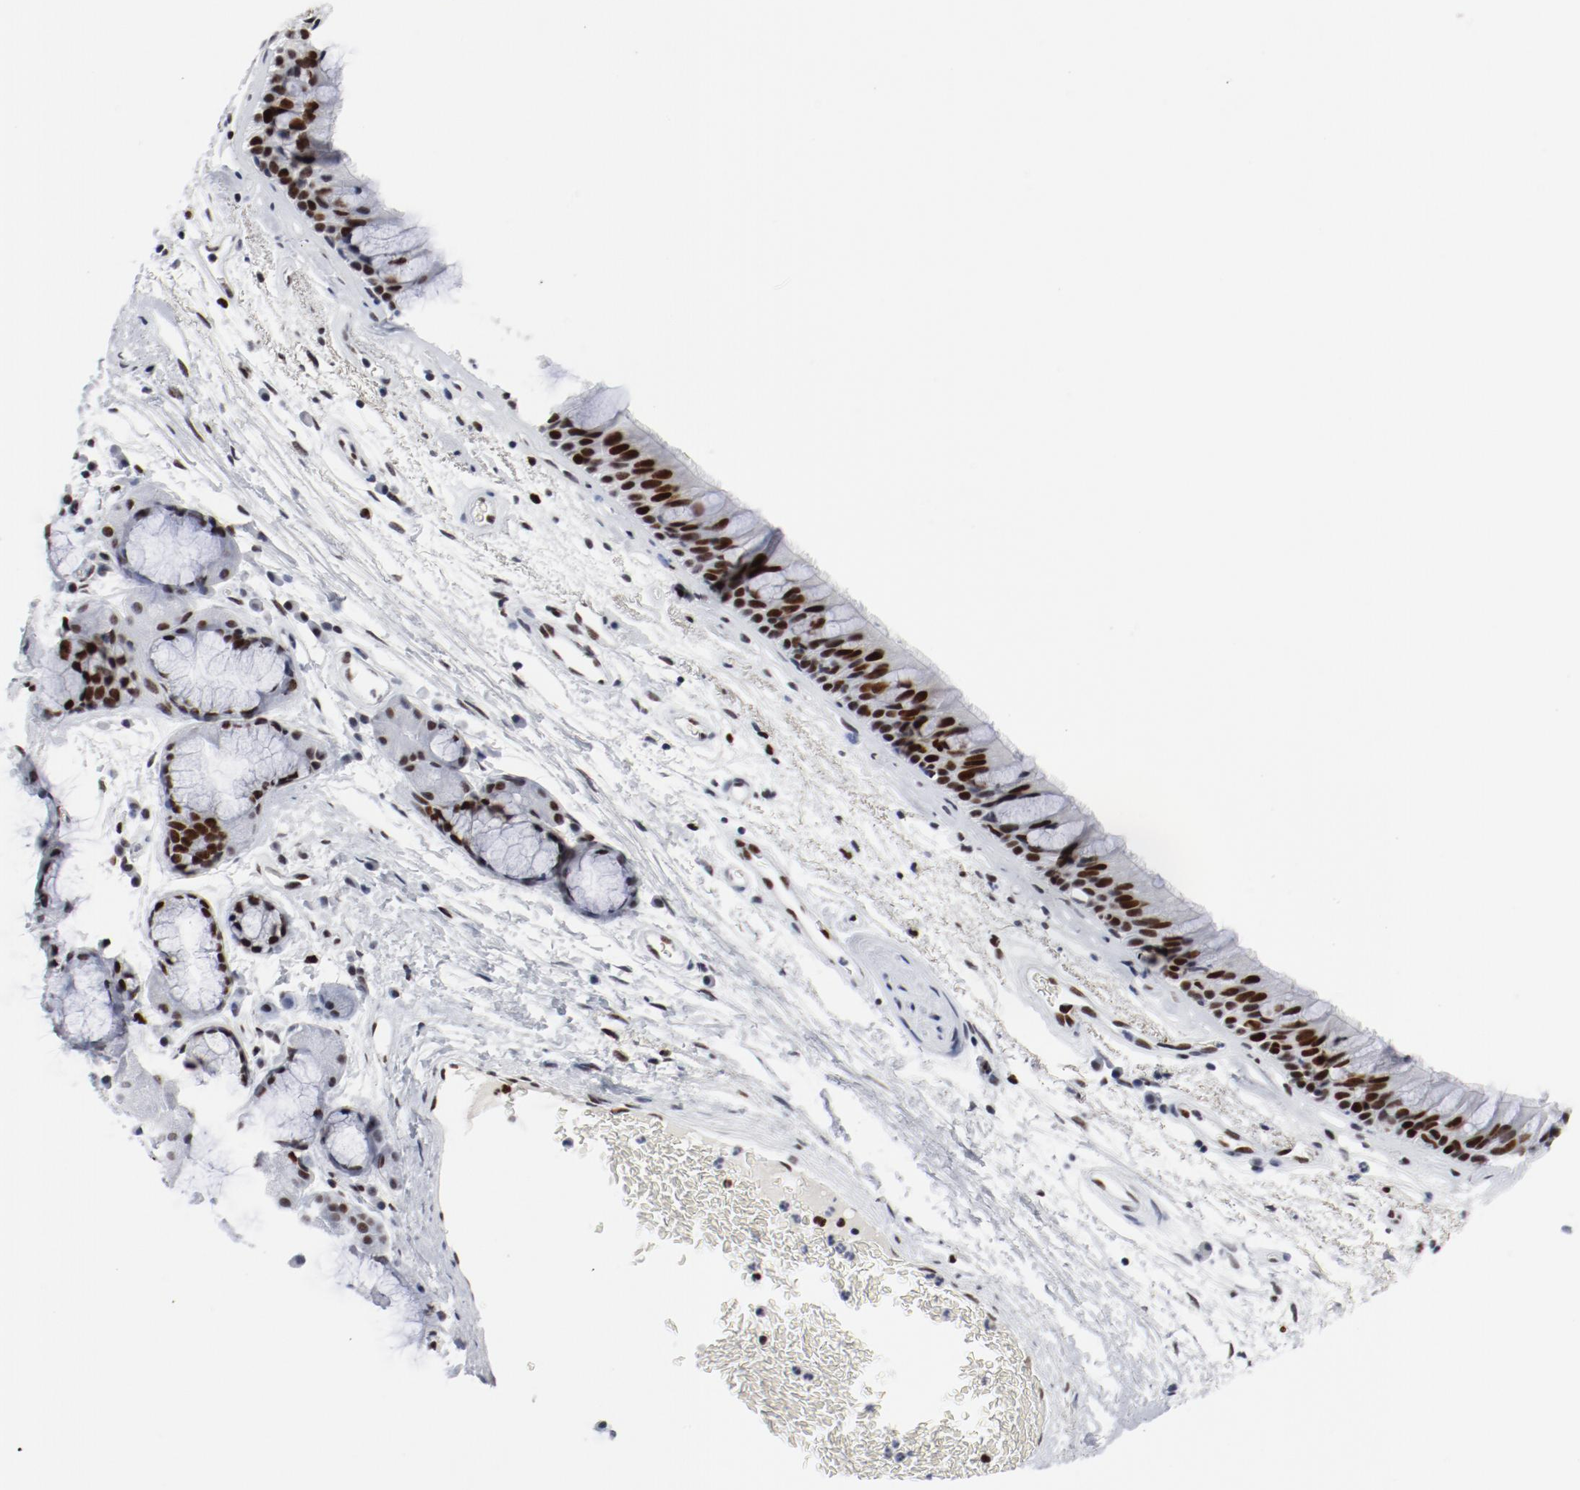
{"staining": {"intensity": "strong", "quantity": ">75%", "location": "nuclear"}, "tissue": "bronchus", "cell_type": "Respiratory epithelial cells", "image_type": "normal", "snomed": [{"axis": "morphology", "description": "Normal tissue, NOS"}, {"axis": "morphology", "description": "Adenocarcinoma, NOS"}, {"axis": "topography", "description": "Bronchus"}, {"axis": "topography", "description": "Lung"}], "caption": "Immunohistochemistry (DAB) staining of unremarkable human bronchus demonstrates strong nuclear protein staining in about >75% of respiratory epithelial cells.", "gene": "POLD1", "patient": {"sex": "female", "age": 54}}